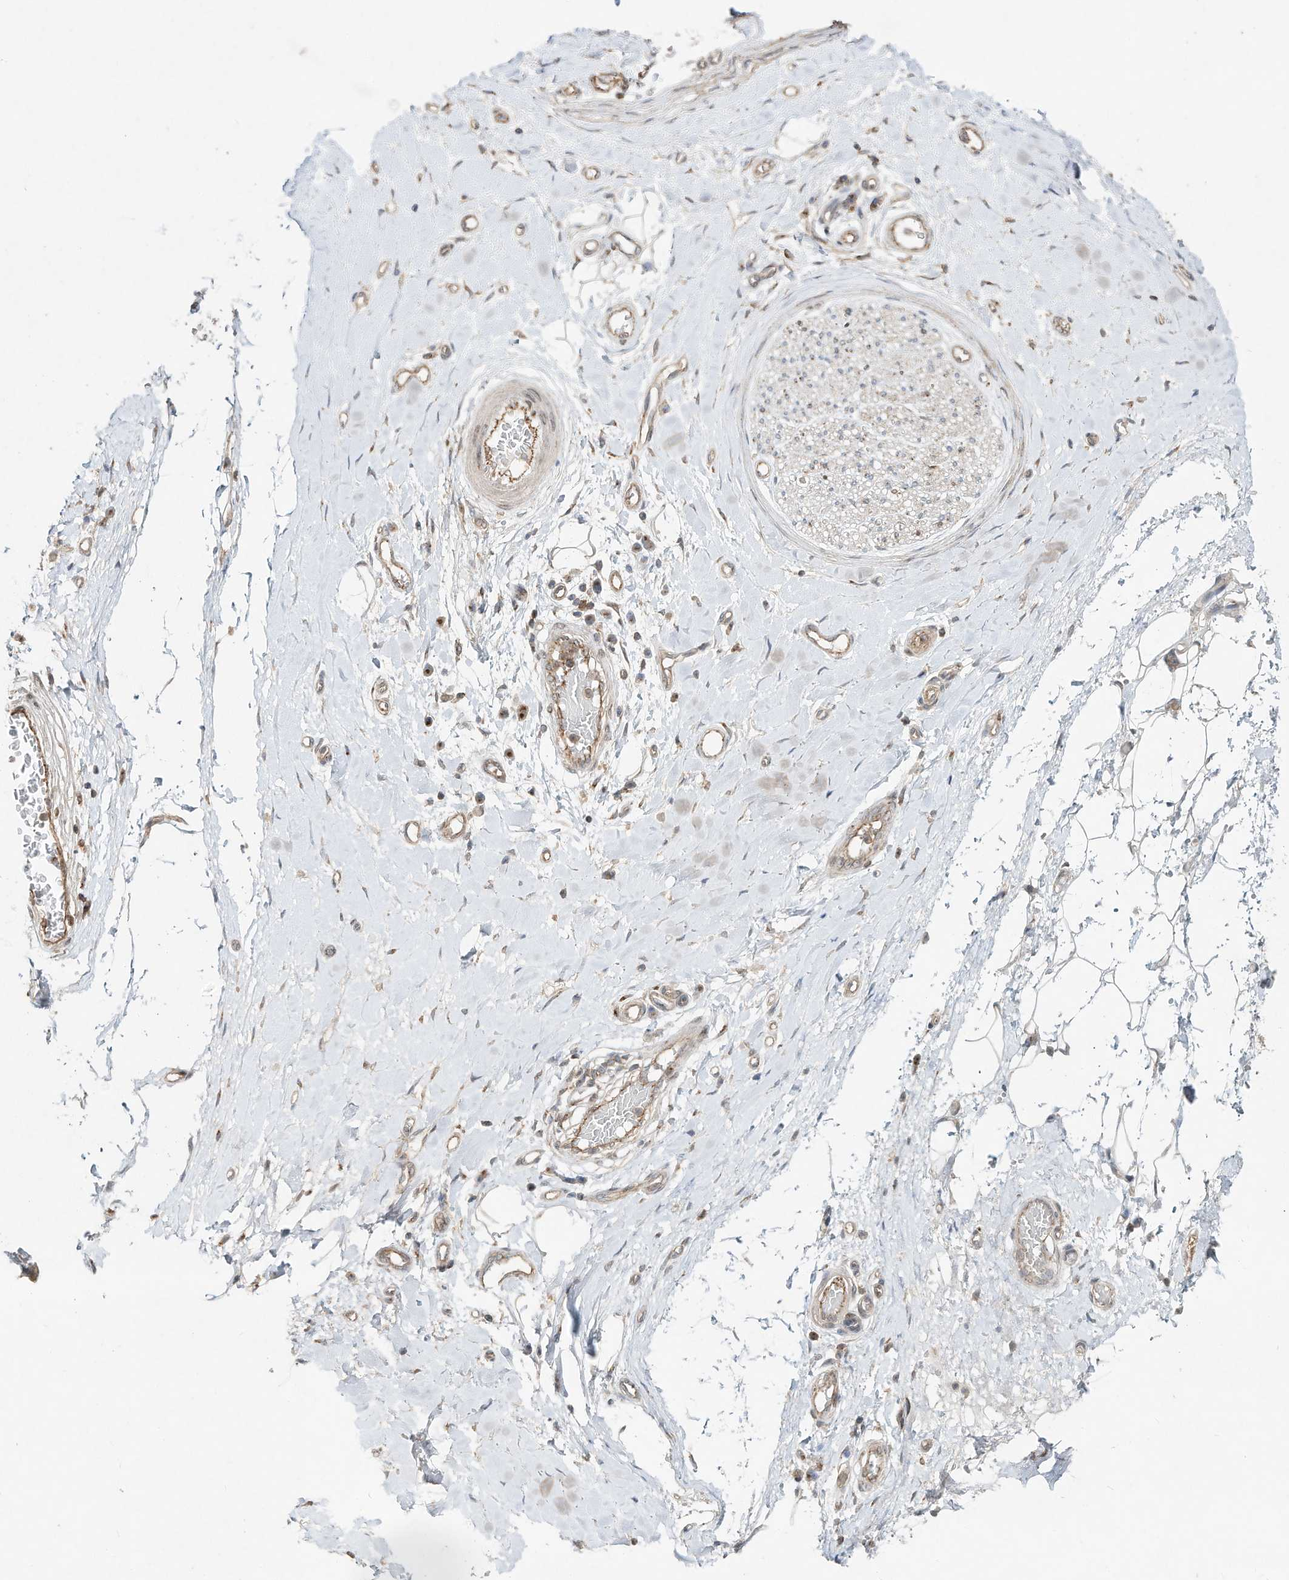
{"staining": {"intensity": "weak", "quantity": ">75%", "location": "cytoplasmic/membranous"}, "tissue": "adipose tissue", "cell_type": "Adipocytes", "image_type": "normal", "snomed": [{"axis": "morphology", "description": "Normal tissue, NOS"}, {"axis": "morphology", "description": "Adenocarcinoma, NOS"}, {"axis": "topography", "description": "Esophagus"}, {"axis": "topography", "description": "Stomach, upper"}, {"axis": "topography", "description": "Peripheral nerve tissue"}], "caption": "Adipose tissue stained for a protein (brown) shows weak cytoplasmic/membranous positive staining in approximately >75% of adipocytes.", "gene": "CUX1", "patient": {"sex": "male", "age": 62}}